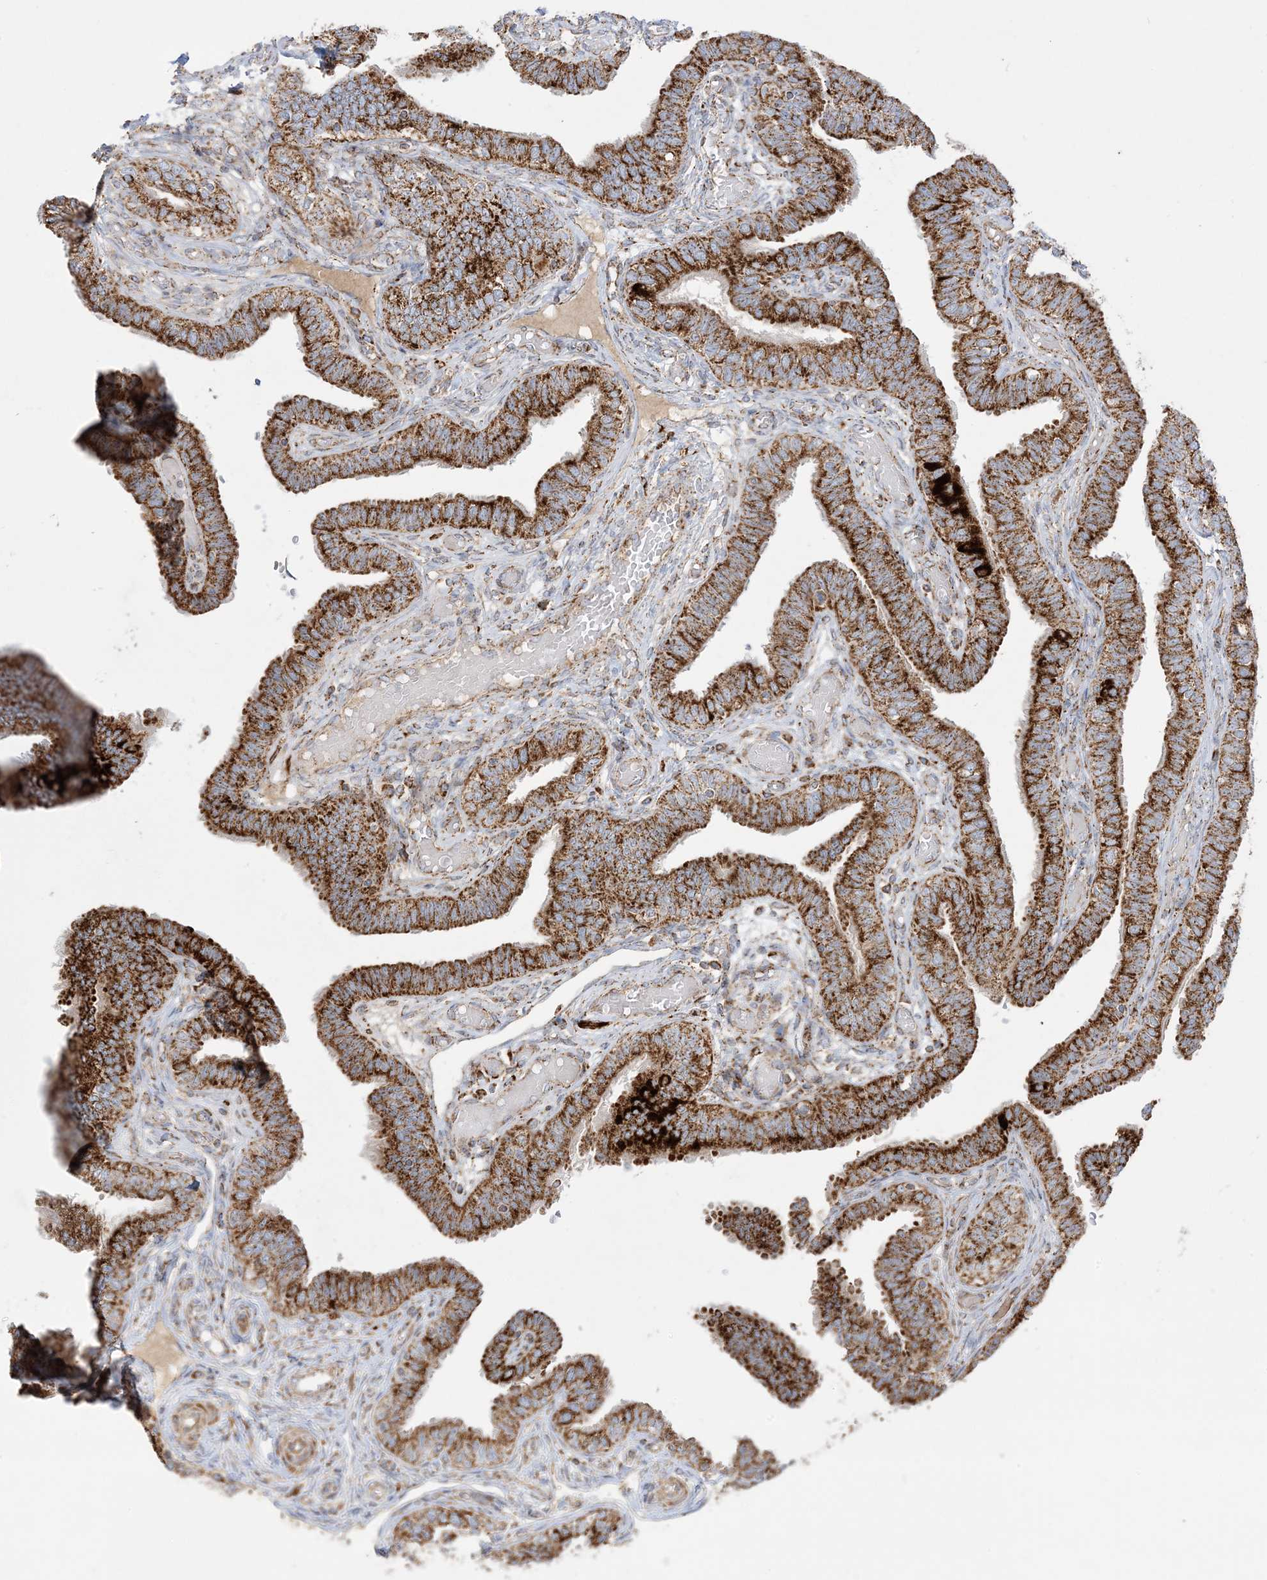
{"staining": {"intensity": "strong", "quantity": ">75%", "location": "cytoplasmic/membranous"}, "tissue": "fallopian tube", "cell_type": "Glandular cells", "image_type": "normal", "snomed": [{"axis": "morphology", "description": "Normal tissue, NOS"}, {"axis": "topography", "description": "Fallopian tube"}], "caption": "This is an image of IHC staining of benign fallopian tube, which shows strong staining in the cytoplasmic/membranous of glandular cells.", "gene": "NDUFAF3", "patient": {"sex": "female", "age": 39}}